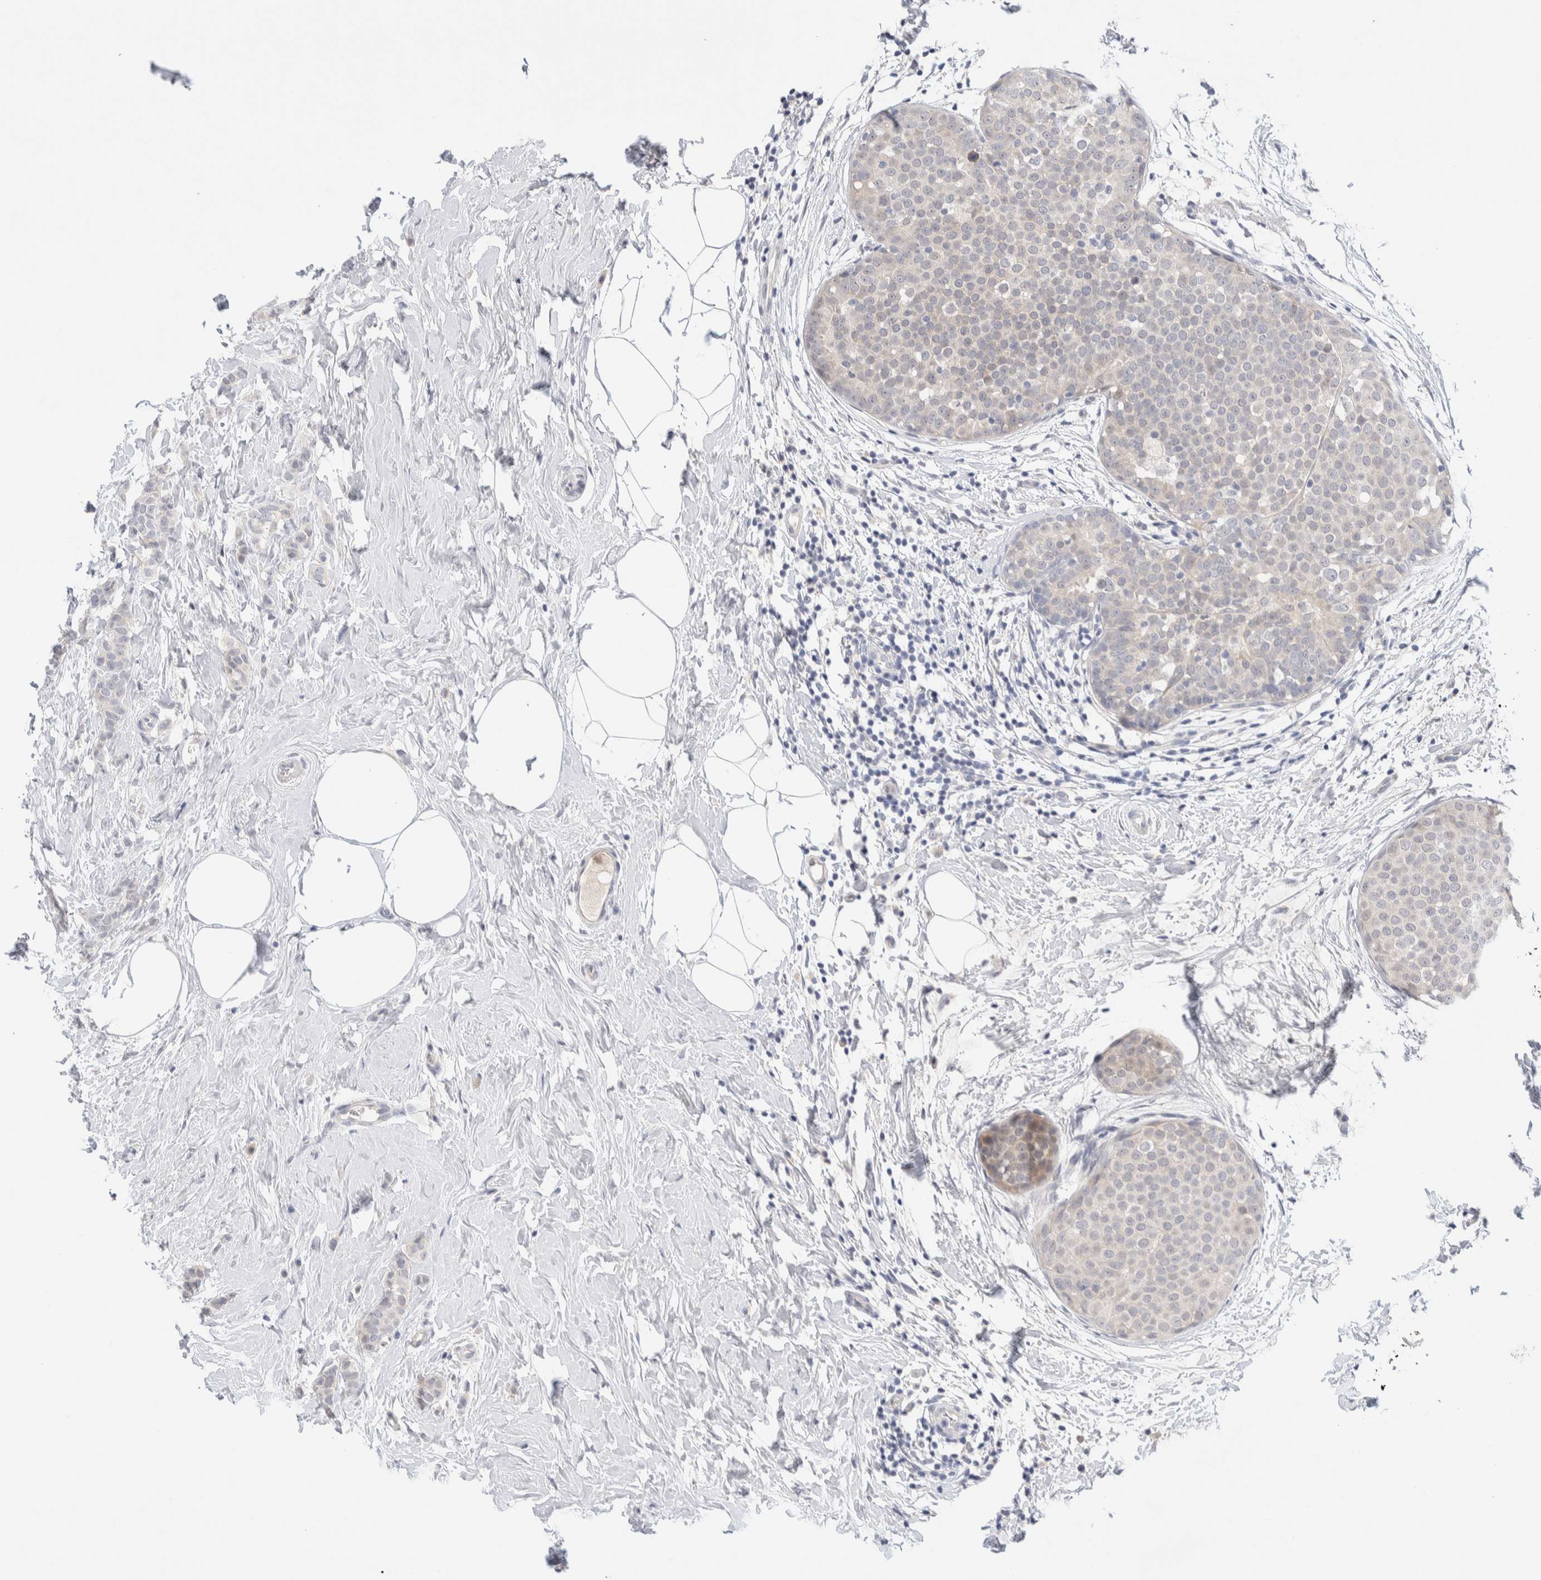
{"staining": {"intensity": "weak", "quantity": "<25%", "location": "cytoplasmic/membranous"}, "tissue": "breast cancer", "cell_type": "Tumor cells", "image_type": "cancer", "snomed": [{"axis": "morphology", "description": "Lobular carcinoma, in situ"}, {"axis": "morphology", "description": "Lobular carcinoma"}, {"axis": "topography", "description": "Breast"}], "caption": "IHC of human breast lobular carcinoma exhibits no staining in tumor cells. (DAB (3,3'-diaminobenzidine) immunohistochemistry, high magnification).", "gene": "DNAJB6", "patient": {"sex": "female", "age": 41}}